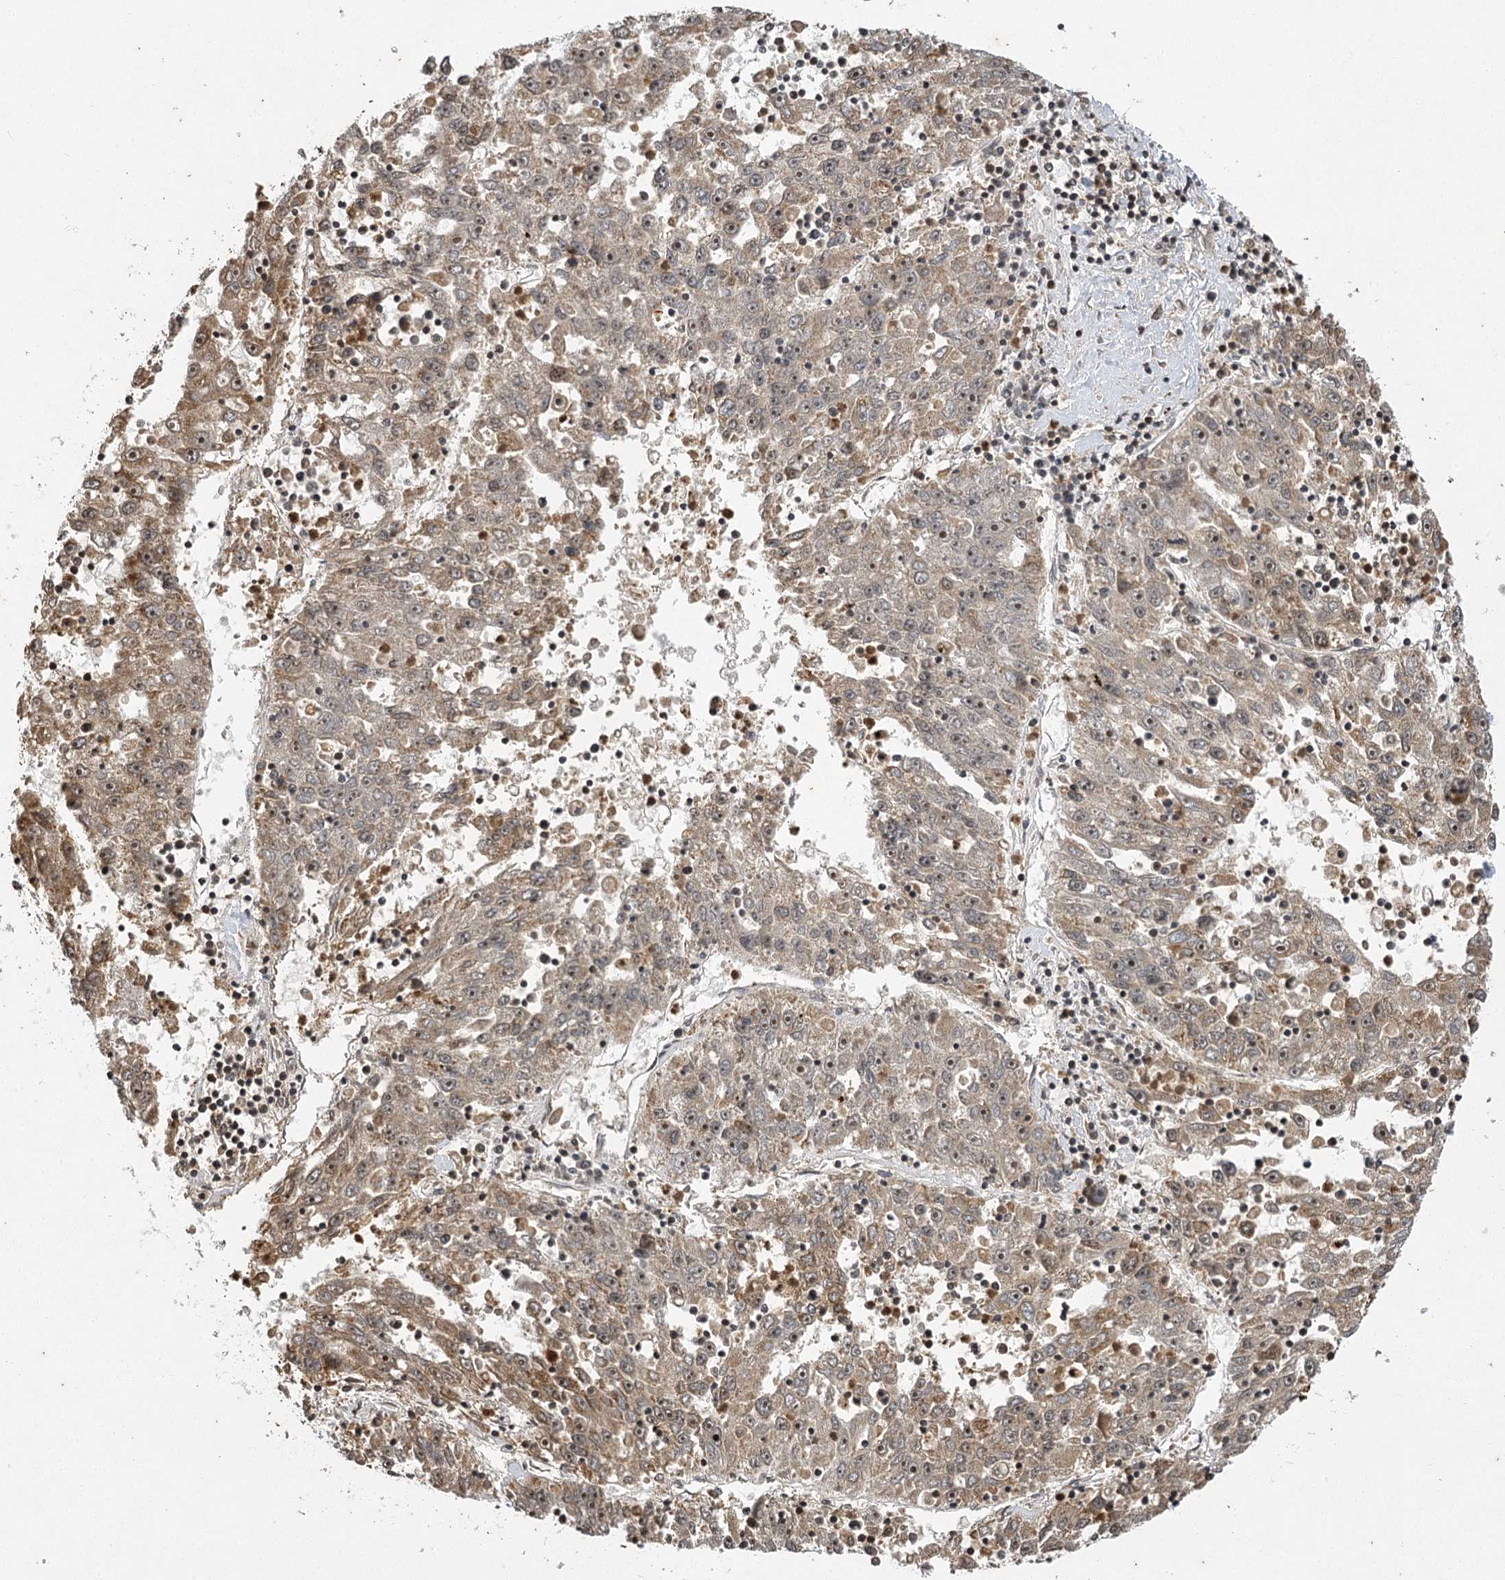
{"staining": {"intensity": "moderate", "quantity": "25%-75%", "location": "cytoplasmic/membranous,nuclear"}, "tissue": "liver cancer", "cell_type": "Tumor cells", "image_type": "cancer", "snomed": [{"axis": "morphology", "description": "Carcinoma, Hepatocellular, NOS"}, {"axis": "topography", "description": "Liver"}], "caption": "Immunohistochemical staining of liver cancer (hepatocellular carcinoma) displays medium levels of moderate cytoplasmic/membranous and nuclear protein expression in about 25%-75% of tumor cells.", "gene": "IL11RA", "patient": {"sex": "male", "age": 49}}